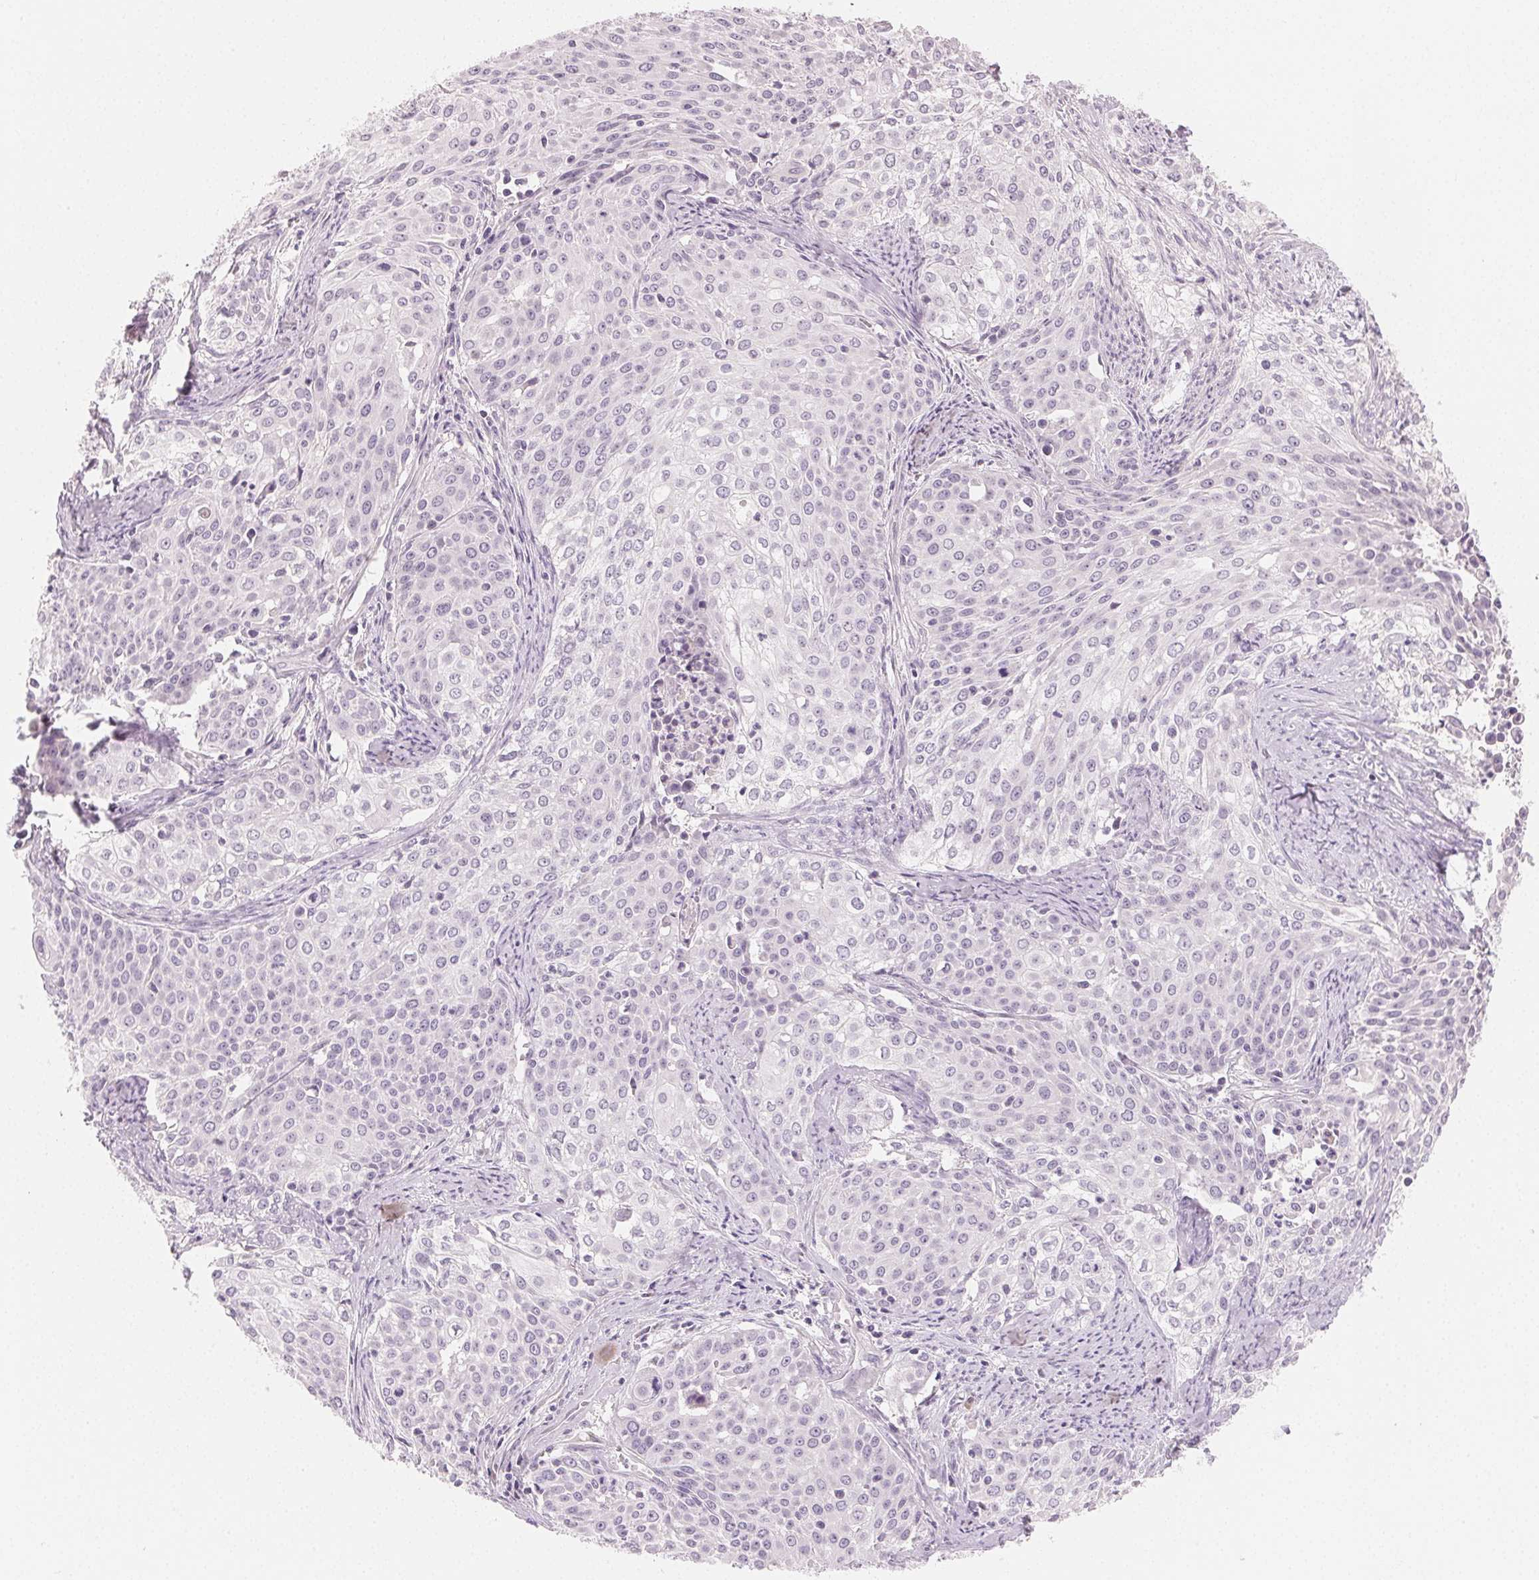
{"staining": {"intensity": "negative", "quantity": "none", "location": "none"}, "tissue": "cervical cancer", "cell_type": "Tumor cells", "image_type": "cancer", "snomed": [{"axis": "morphology", "description": "Squamous cell carcinoma, NOS"}, {"axis": "topography", "description": "Cervix"}], "caption": "Immunohistochemical staining of cervical squamous cell carcinoma reveals no significant staining in tumor cells. (DAB immunohistochemistry (IHC) with hematoxylin counter stain).", "gene": "MYBL1", "patient": {"sex": "female", "age": 39}}